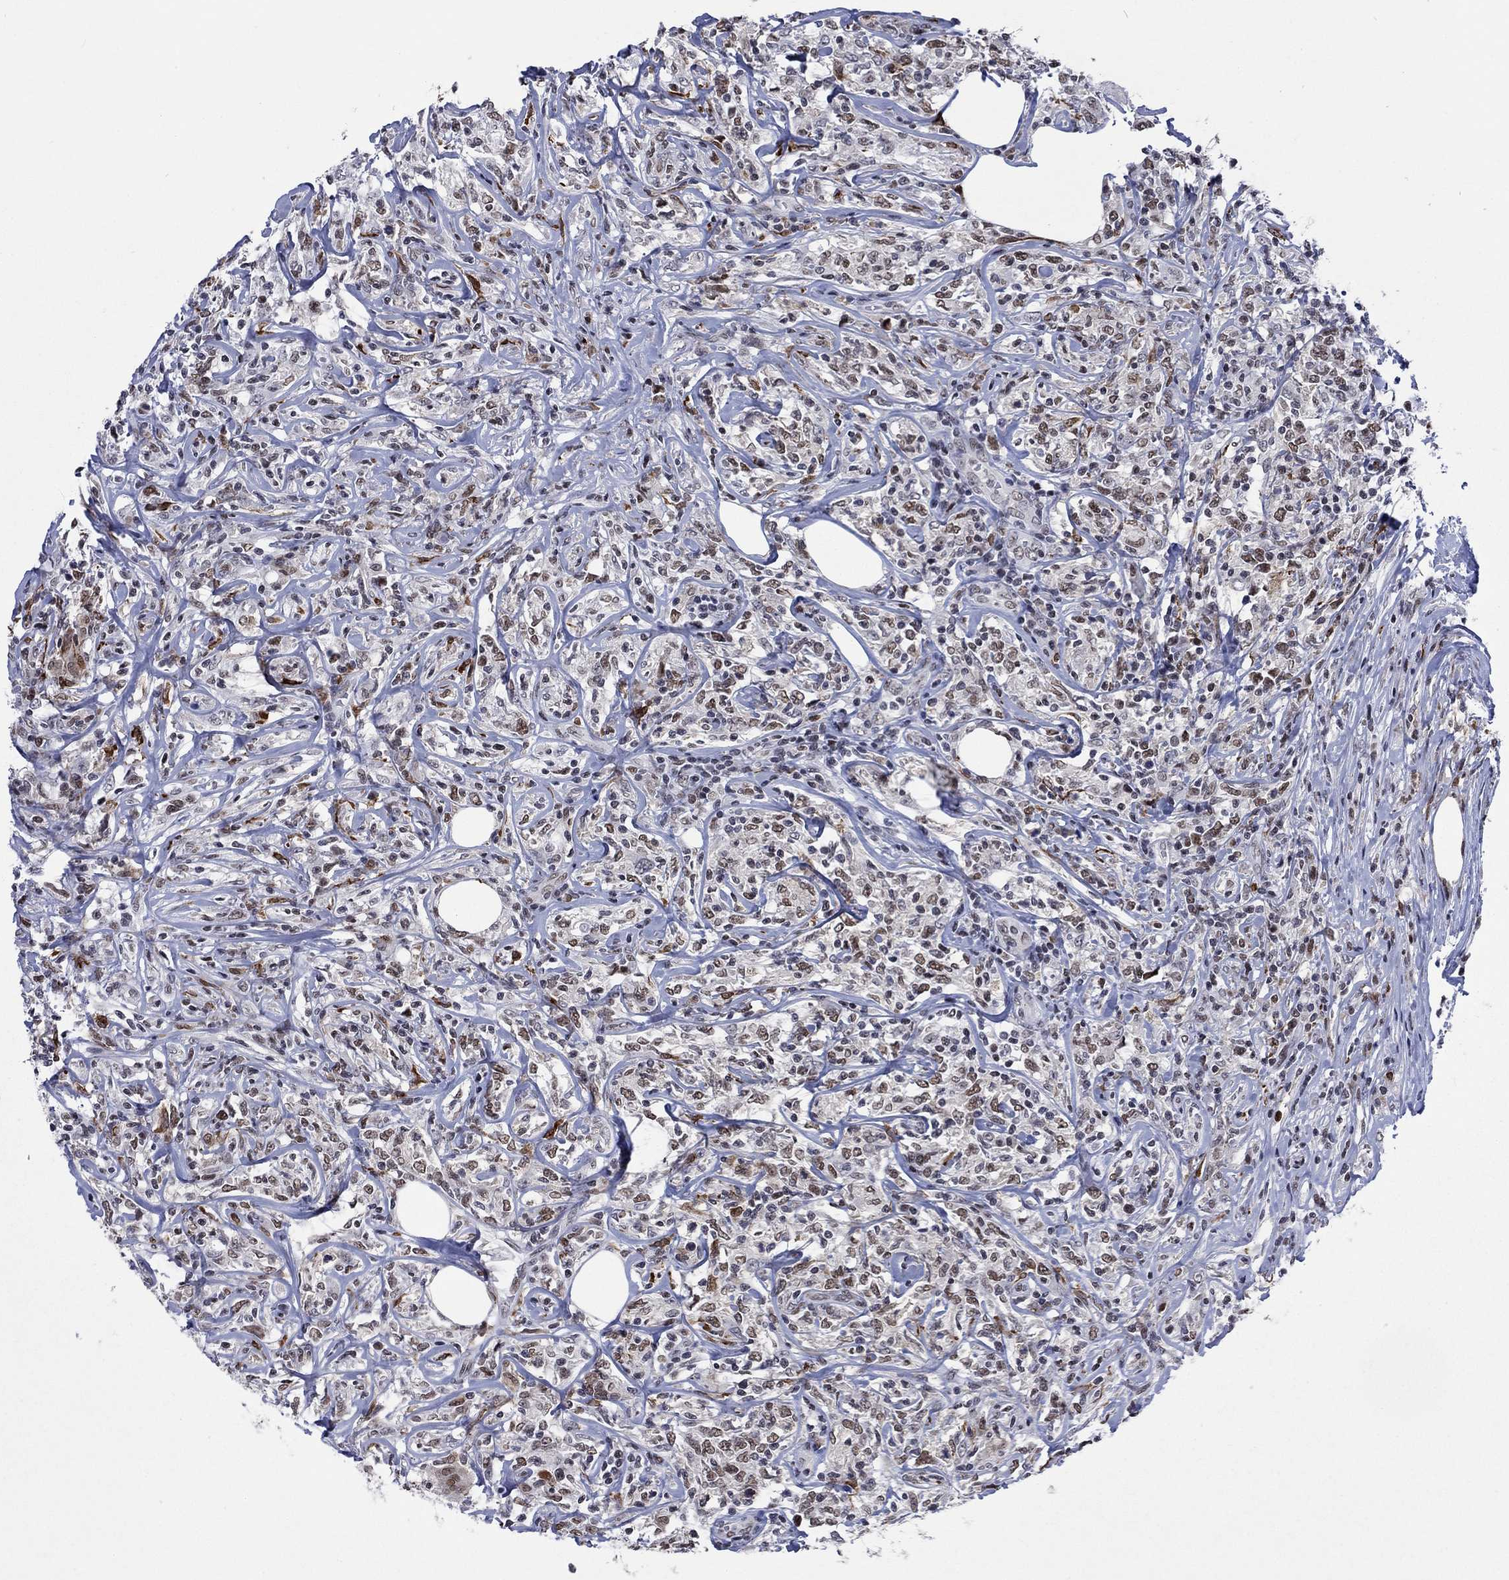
{"staining": {"intensity": "moderate", "quantity": "<25%", "location": "nuclear"}, "tissue": "lymphoma", "cell_type": "Tumor cells", "image_type": "cancer", "snomed": [{"axis": "morphology", "description": "Malignant lymphoma, non-Hodgkin's type, High grade"}, {"axis": "topography", "description": "Lymph node"}], "caption": "DAB immunohistochemical staining of high-grade malignant lymphoma, non-Hodgkin's type reveals moderate nuclear protein expression in approximately <25% of tumor cells.", "gene": "HCFC1", "patient": {"sex": "female", "age": 84}}